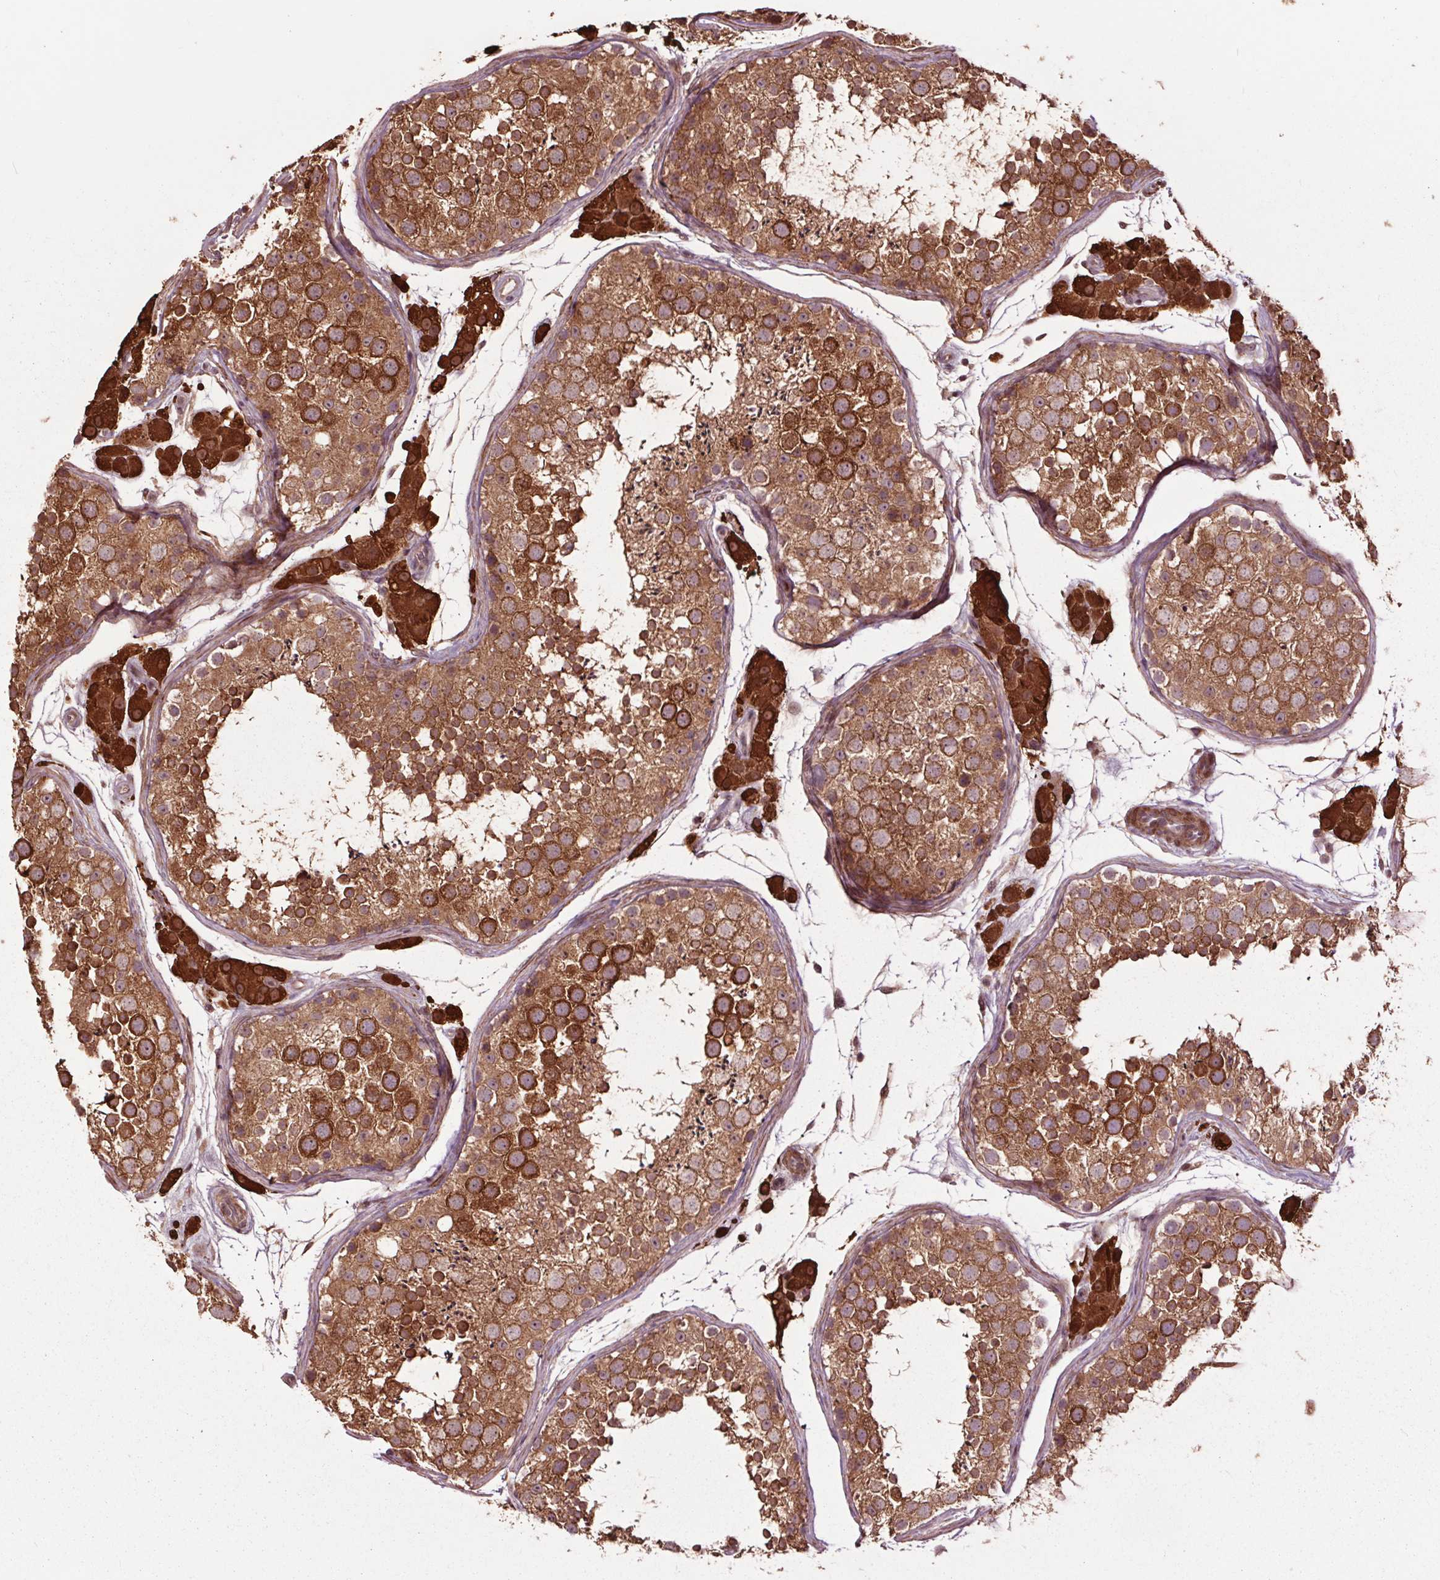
{"staining": {"intensity": "moderate", "quantity": ">75%", "location": "cytoplasmic/membranous"}, "tissue": "testis", "cell_type": "Cells in seminiferous ducts", "image_type": "normal", "snomed": [{"axis": "morphology", "description": "Normal tissue, NOS"}, {"axis": "topography", "description": "Testis"}], "caption": "Testis stained with immunohistochemistry displays moderate cytoplasmic/membranous staining in approximately >75% of cells in seminiferous ducts. (DAB (3,3'-diaminobenzidine) IHC with brightfield microscopy, high magnification).", "gene": "CEP95", "patient": {"sex": "male", "age": 41}}